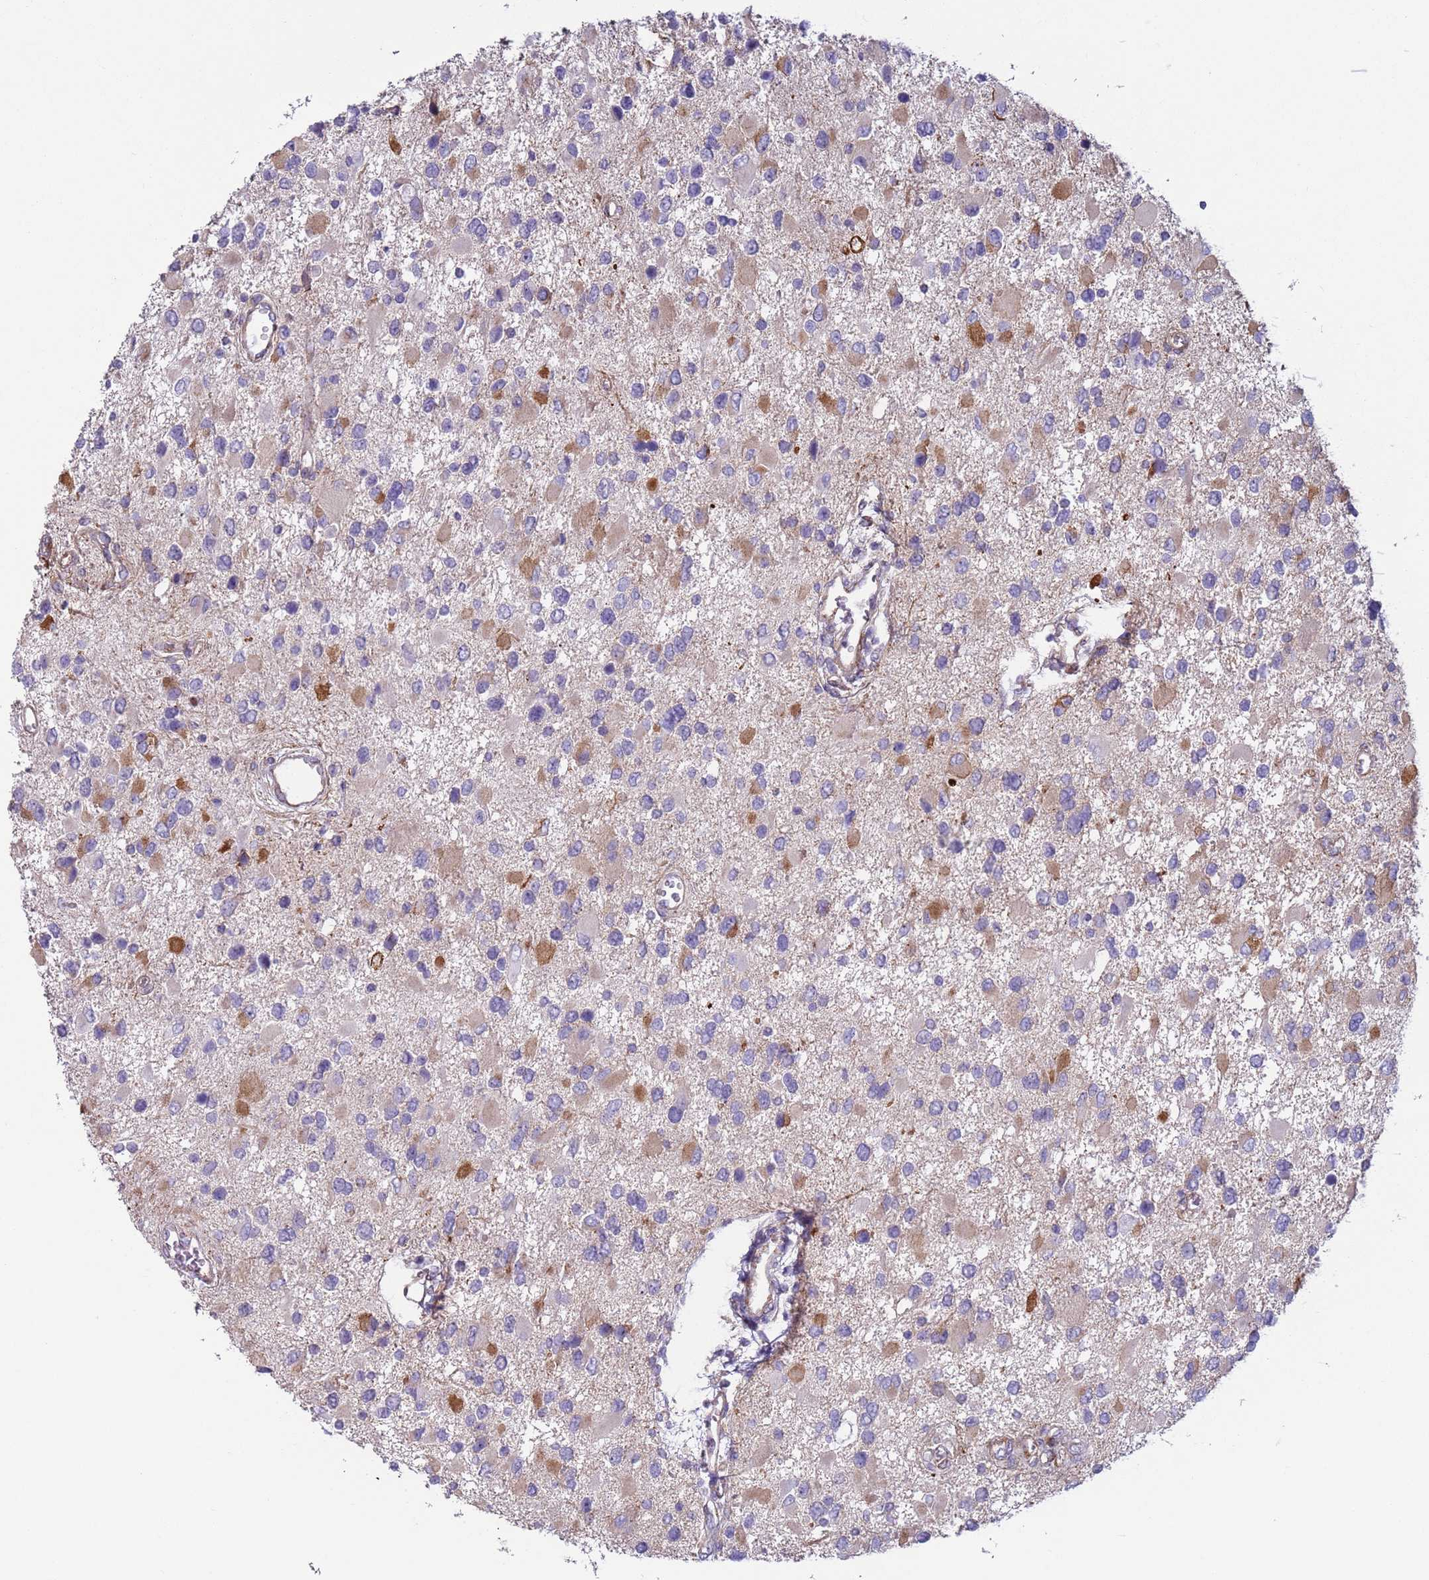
{"staining": {"intensity": "negative", "quantity": "none", "location": "none"}, "tissue": "glioma", "cell_type": "Tumor cells", "image_type": "cancer", "snomed": [{"axis": "morphology", "description": "Glioma, malignant, High grade"}, {"axis": "topography", "description": "Brain"}], "caption": "This is an immunohistochemistry (IHC) micrograph of malignant glioma (high-grade). There is no expression in tumor cells.", "gene": "HEATR1", "patient": {"sex": "male", "age": 53}}